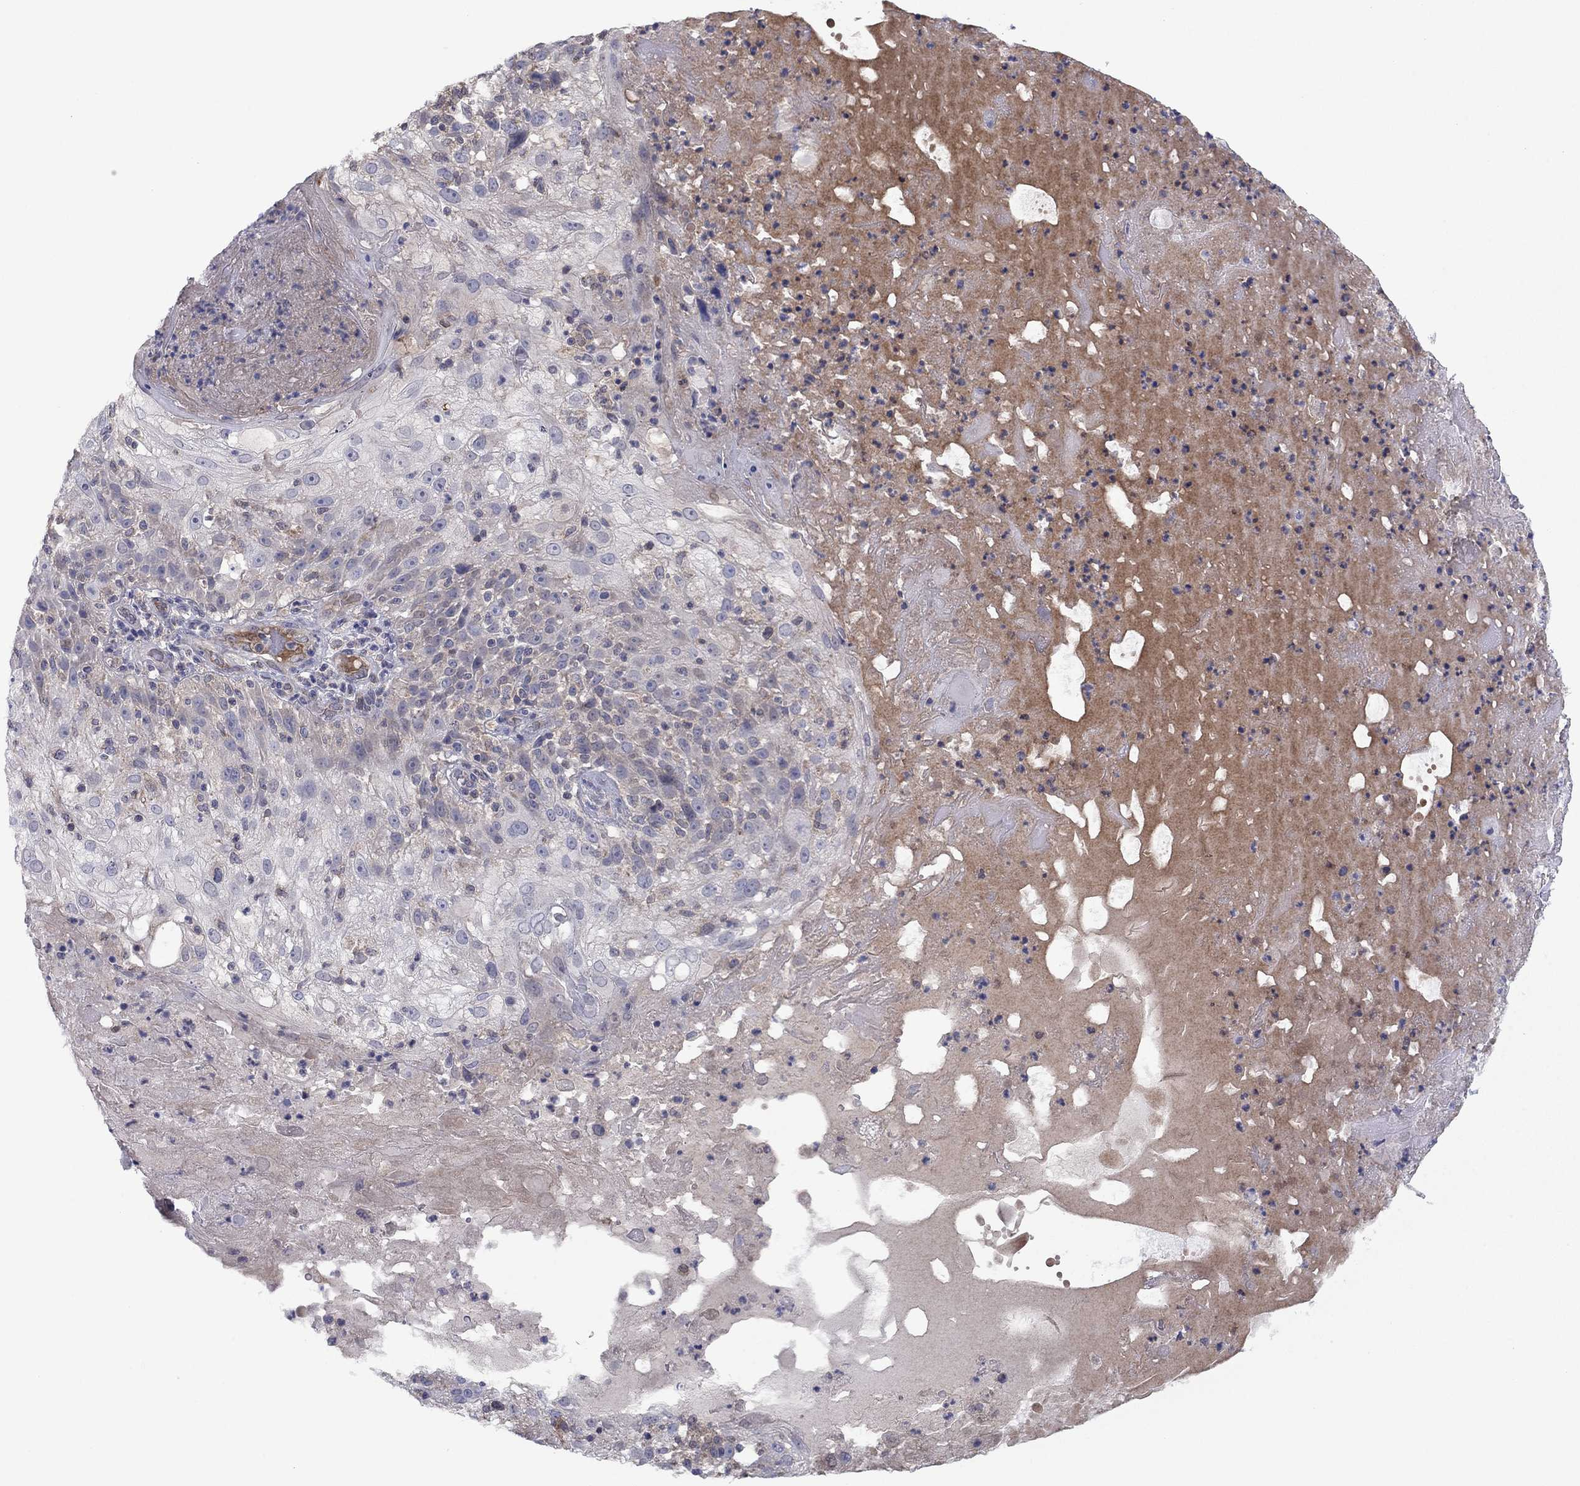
{"staining": {"intensity": "negative", "quantity": "none", "location": "none"}, "tissue": "skin cancer", "cell_type": "Tumor cells", "image_type": "cancer", "snomed": [{"axis": "morphology", "description": "Normal tissue, NOS"}, {"axis": "morphology", "description": "Squamous cell carcinoma, NOS"}, {"axis": "topography", "description": "Skin"}], "caption": "Squamous cell carcinoma (skin) was stained to show a protein in brown. There is no significant staining in tumor cells.", "gene": "GRHPR", "patient": {"sex": "female", "age": 83}}